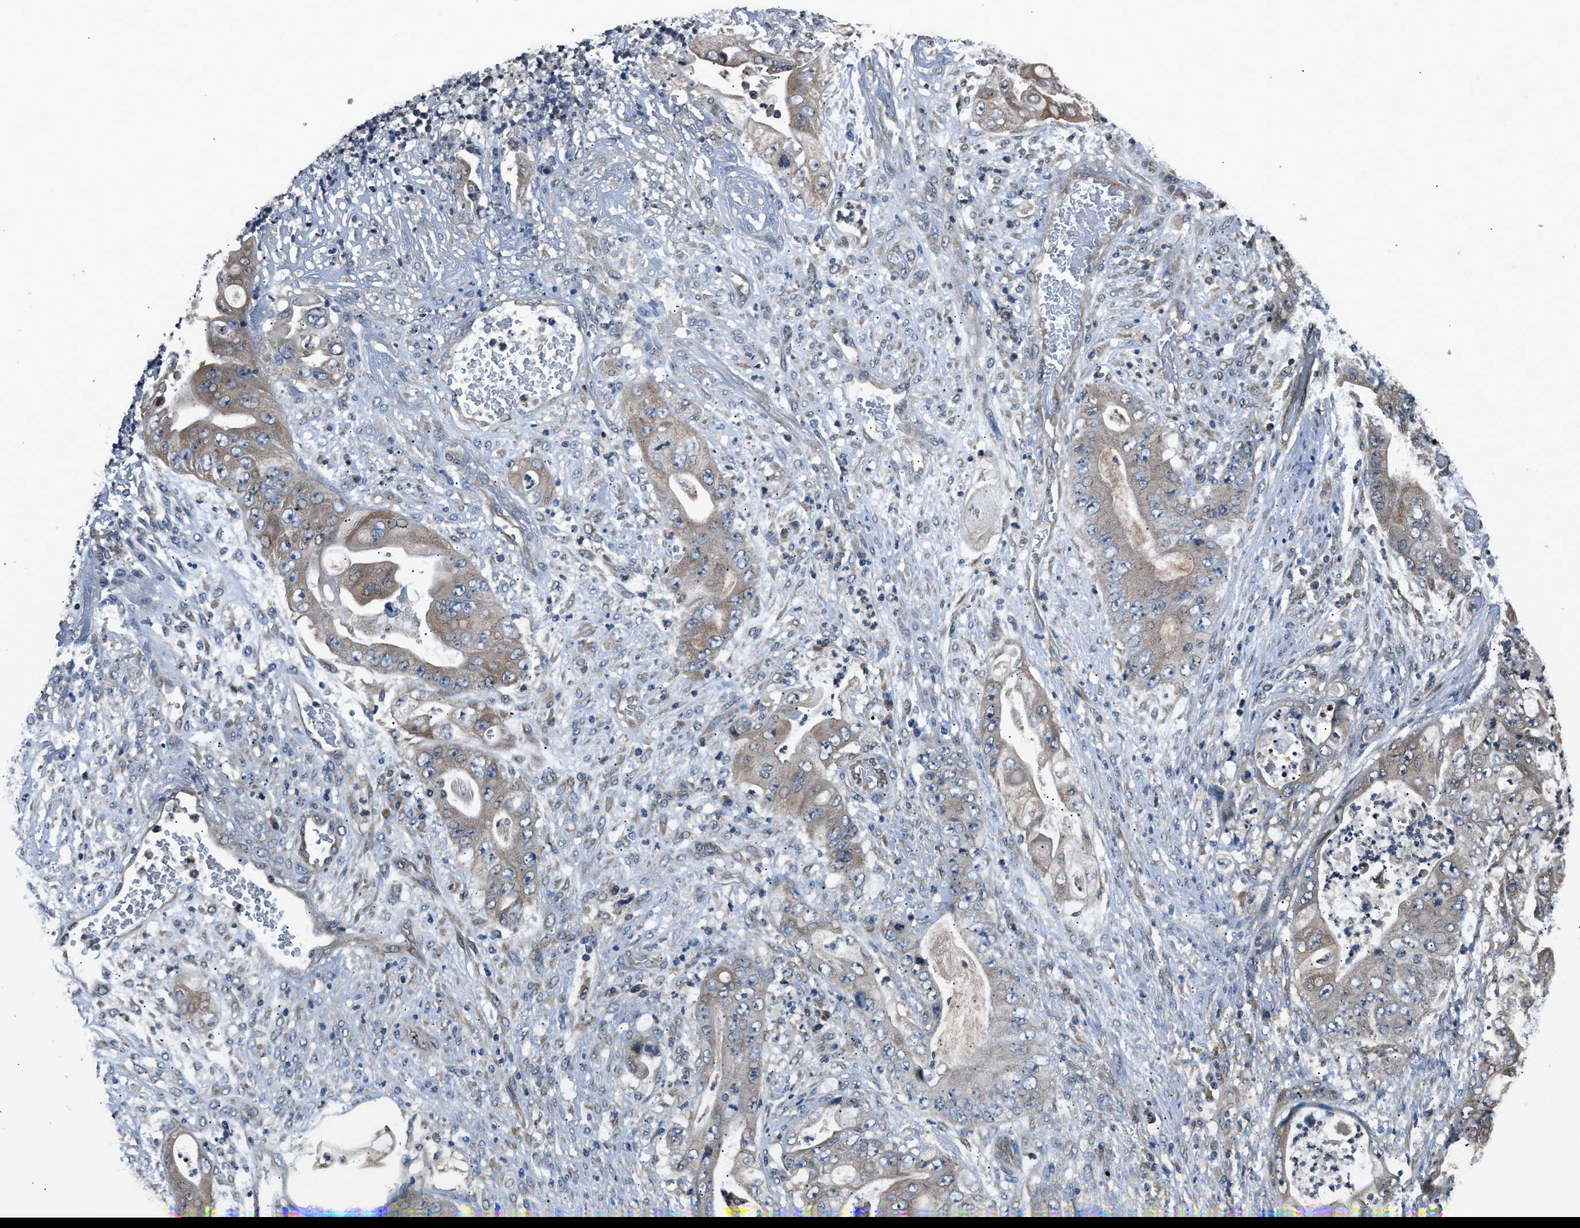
{"staining": {"intensity": "weak", "quantity": "25%-75%", "location": "cytoplasmic/membranous"}, "tissue": "stomach cancer", "cell_type": "Tumor cells", "image_type": "cancer", "snomed": [{"axis": "morphology", "description": "Adenocarcinoma, NOS"}, {"axis": "topography", "description": "Stomach"}], "caption": "Immunohistochemical staining of human adenocarcinoma (stomach) demonstrates low levels of weak cytoplasmic/membranous protein positivity in approximately 25%-75% of tumor cells.", "gene": "TP53I3", "patient": {"sex": "female", "age": 73}}